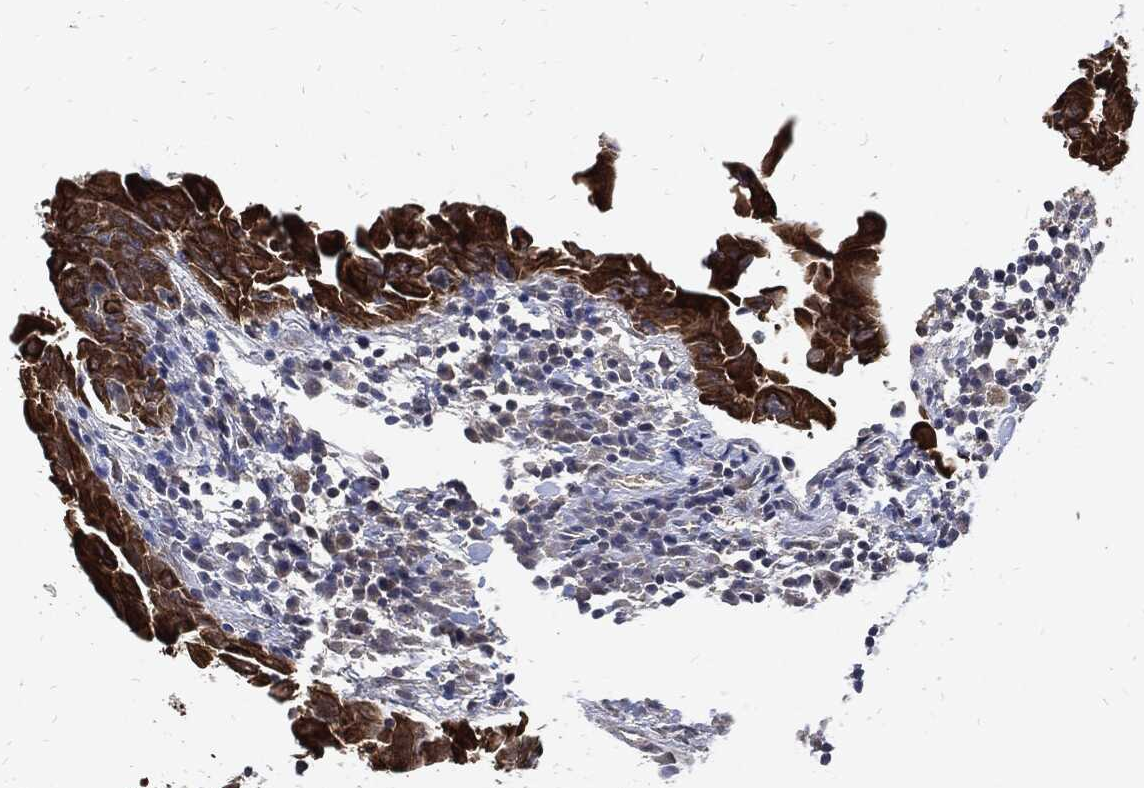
{"staining": {"intensity": "strong", "quantity": "<25%", "location": "cytoplasmic/membranous"}, "tissue": "thyroid cancer", "cell_type": "Tumor cells", "image_type": "cancer", "snomed": [{"axis": "morphology", "description": "Papillary adenocarcinoma, NOS"}, {"axis": "topography", "description": "Thyroid gland"}], "caption": "Thyroid cancer tissue demonstrates strong cytoplasmic/membranous positivity in about <25% of tumor cells (Stains: DAB (3,3'-diaminobenzidine) in brown, nuclei in blue, Microscopy: brightfield microscopy at high magnification).", "gene": "DCTN1", "patient": {"sex": "female", "age": 37}}